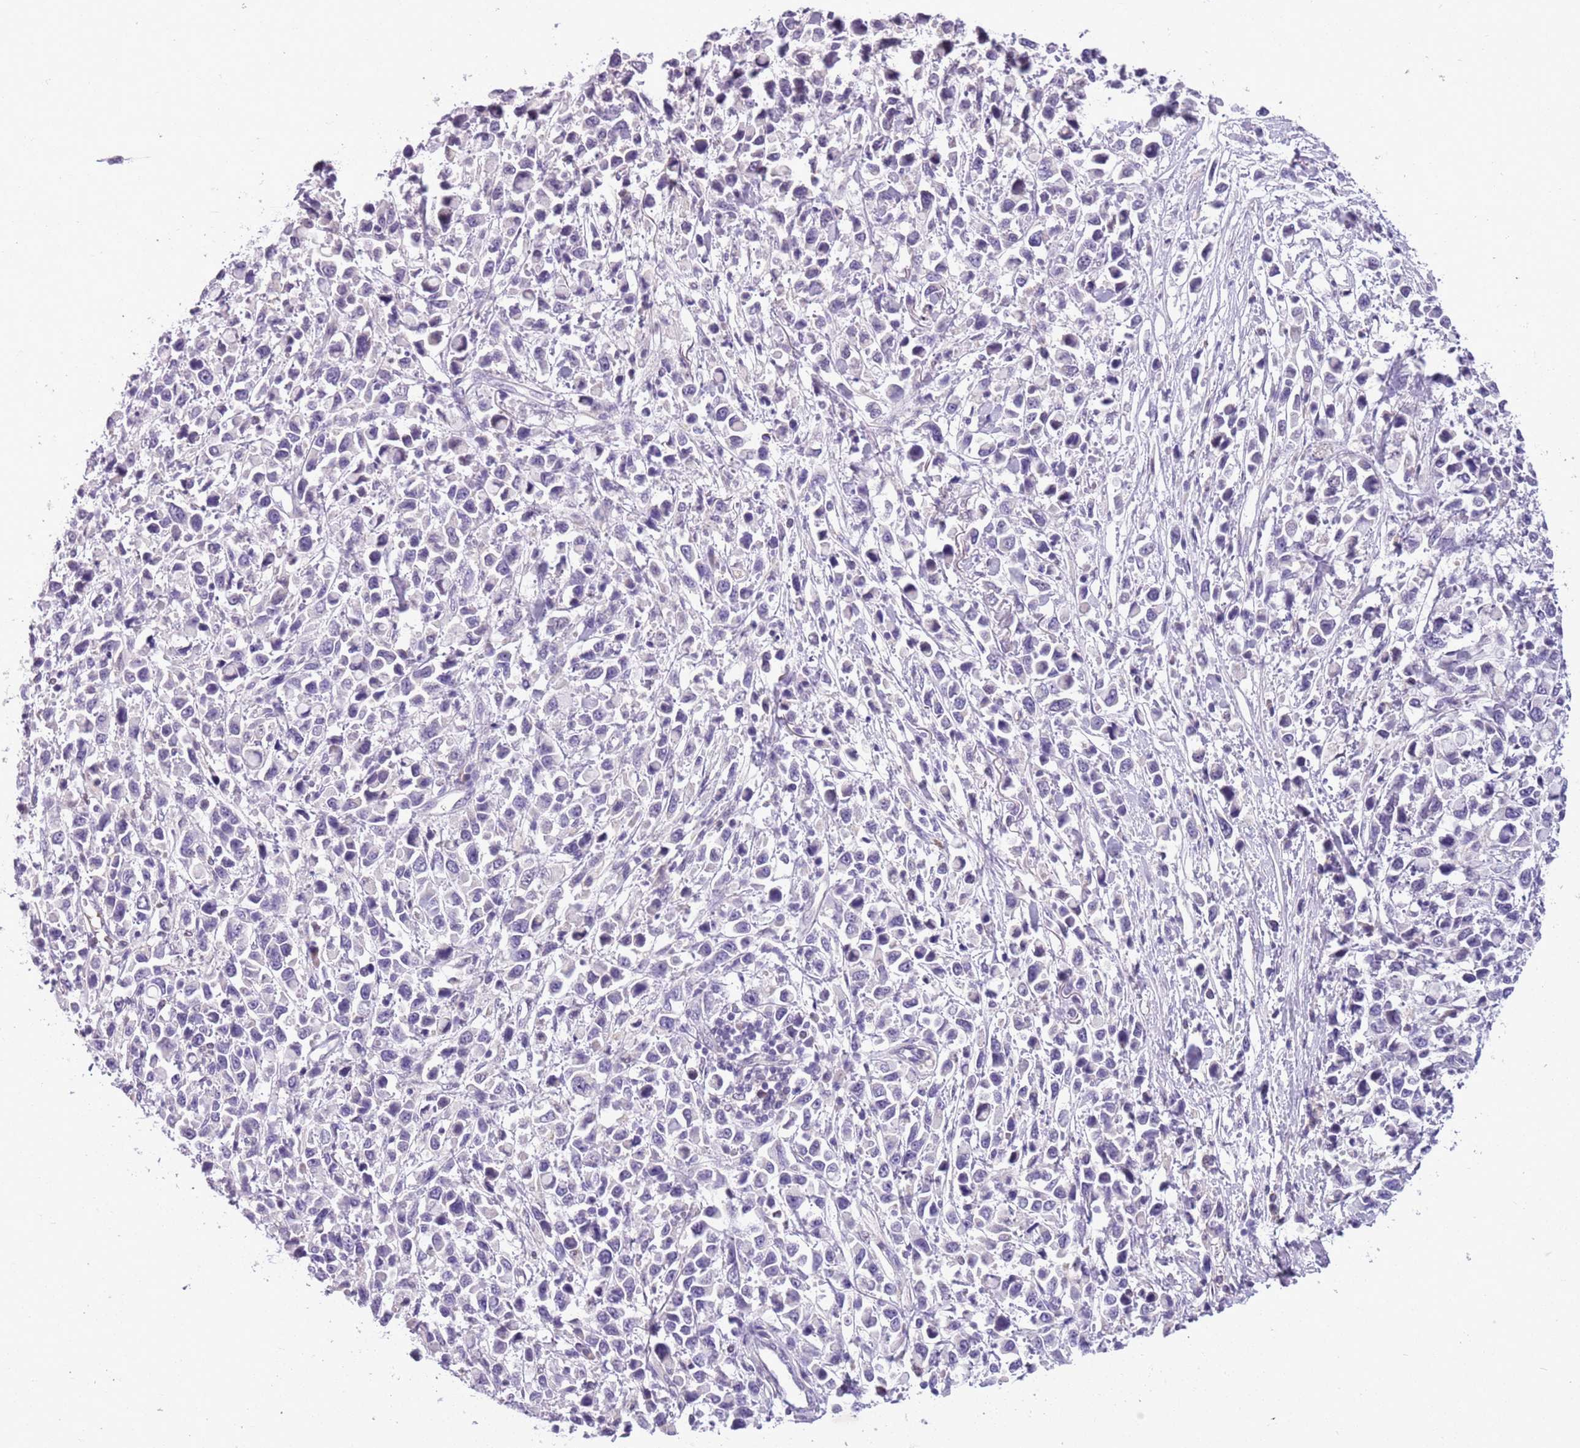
{"staining": {"intensity": "negative", "quantity": "none", "location": "none"}, "tissue": "stomach cancer", "cell_type": "Tumor cells", "image_type": "cancer", "snomed": [{"axis": "morphology", "description": "Adenocarcinoma, NOS"}, {"axis": "topography", "description": "Stomach"}], "caption": "Micrograph shows no significant protein positivity in tumor cells of adenocarcinoma (stomach). Brightfield microscopy of IHC stained with DAB (brown) and hematoxylin (blue), captured at high magnification.", "gene": "ADCY7", "patient": {"sex": "female", "age": 81}}